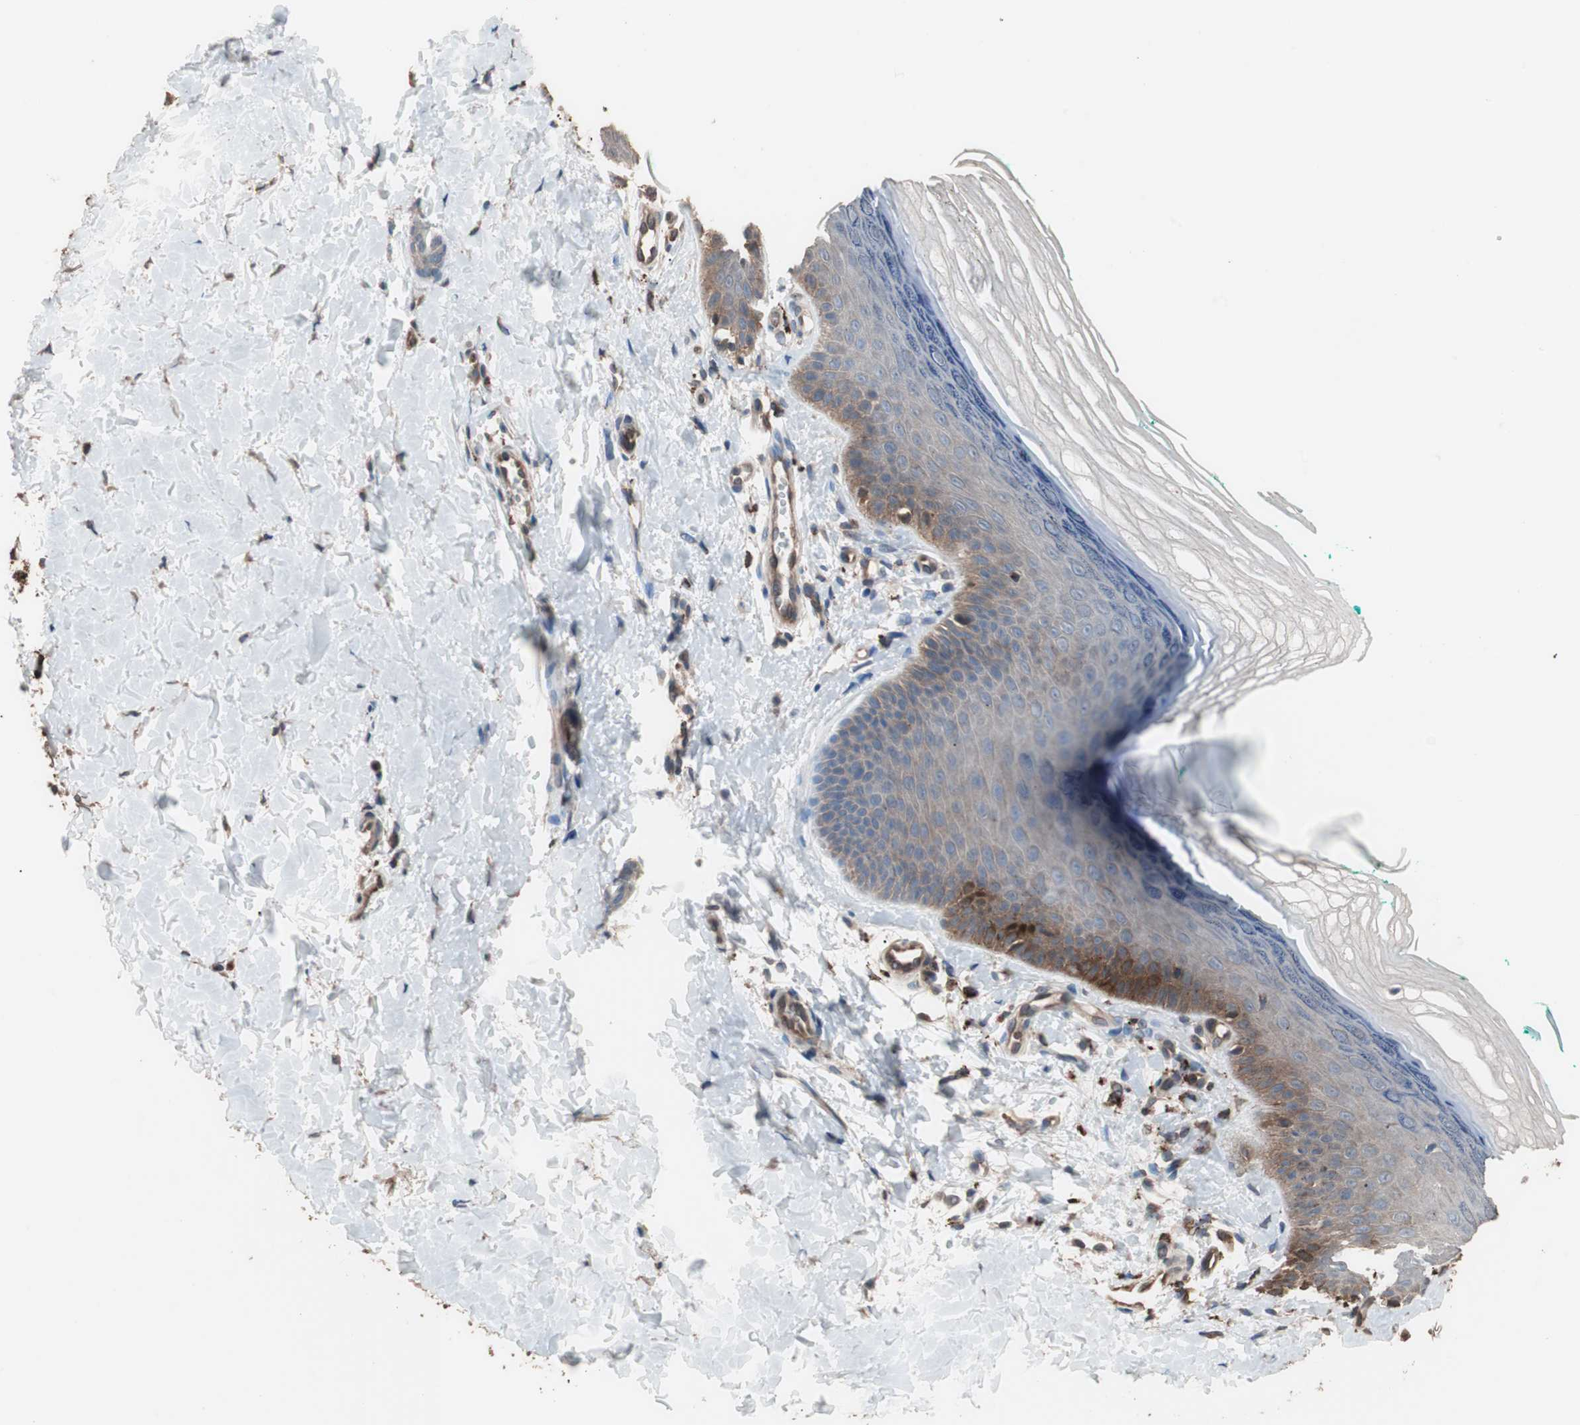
{"staining": {"intensity": "moderate", "quantity": ">75%", "location": "cytoplasmic/membranous"}, "tissue": "skin", "cell_type": "Fibroblasts", "image_type": "normal", "snomed": [{"axis": "morphology", "description": "Normal tissue, NOS"}, {"axis": "topography", "description": "Skin"}], "caption": "IHC of normal skin shows medium levels of moderate cytoplasmic/membranous expression in approximately >75% of fibroblasts.", "gene": "CCT3", "patient": {"sex": "male", "age": 26}}